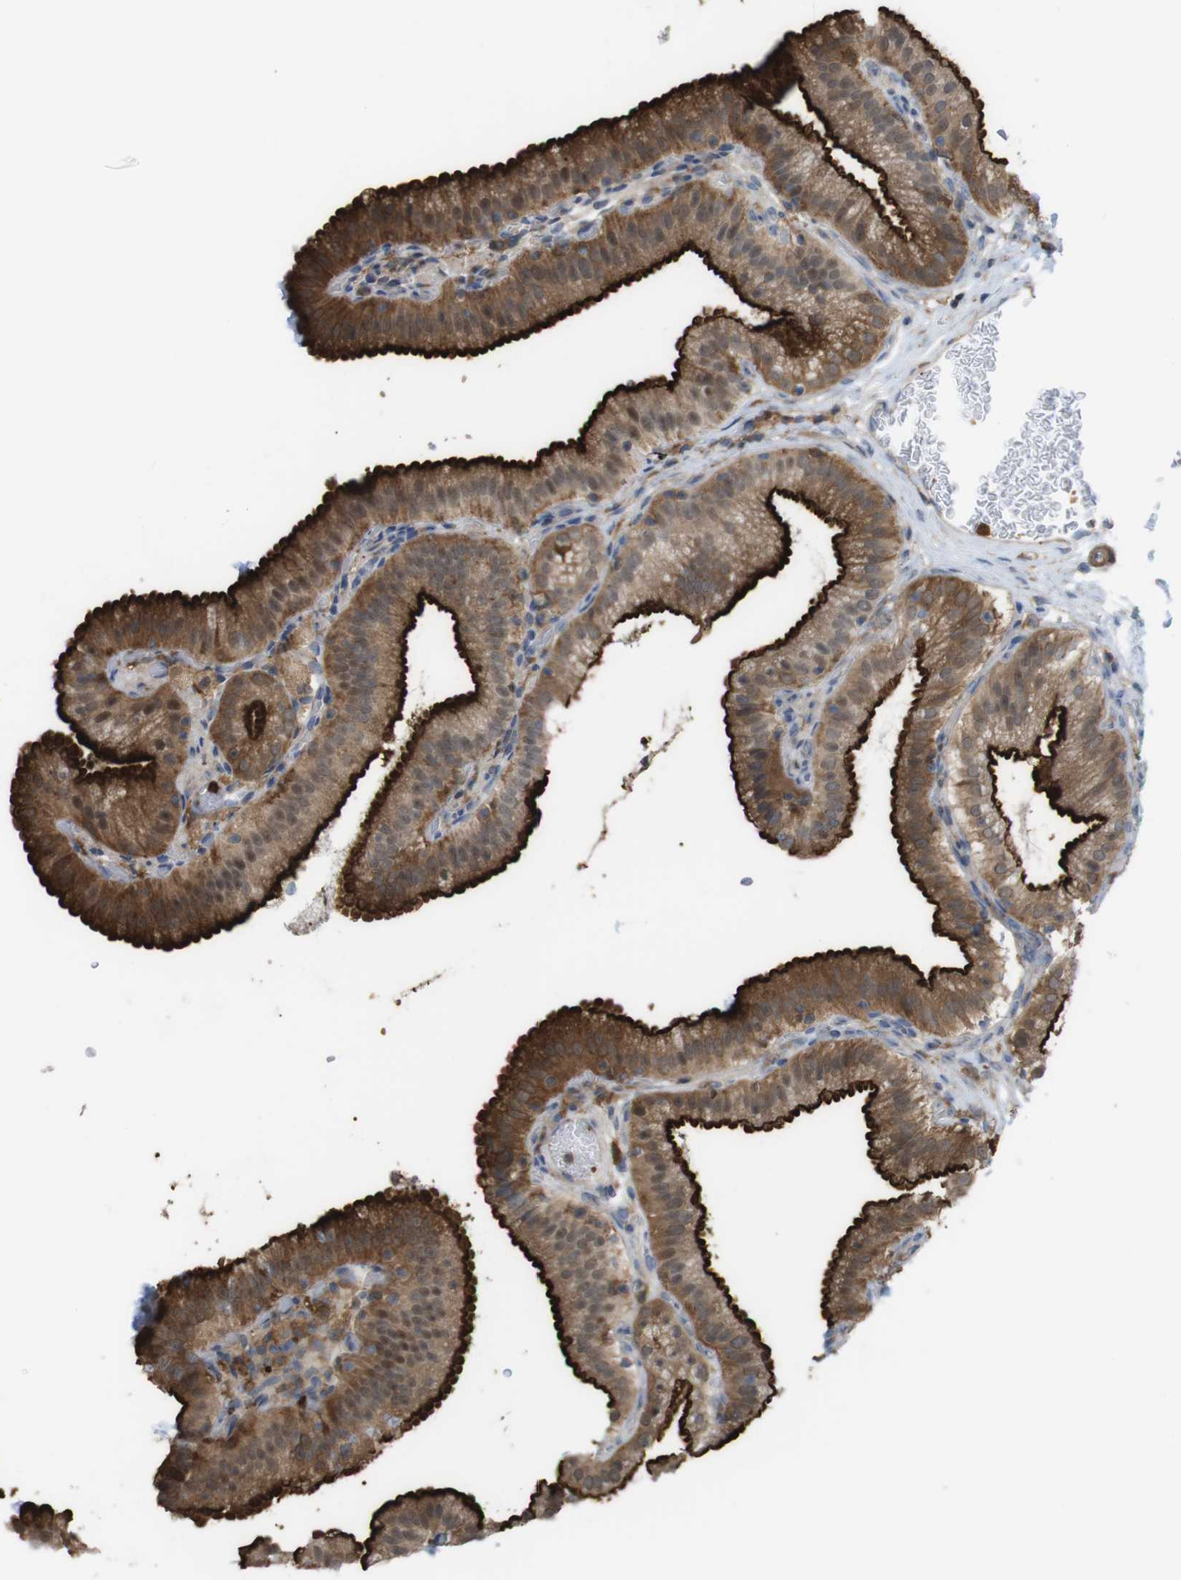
{"staining": {"intensity": "strong", "quantity": ">75%", "location": "cytoplasmic/membranous"}, "tissue": "gallbladder", "cell_type": "Glandular cells", "image_type": "normal", "snomed": [{"axis": "morphology", "description": "Normal tissue, NOS"}, {"axis": "topography", "description": "Gallbladder"}], "caption": "A brown stain shows strong cytoplasmic/membranous staining of a protein in glandular cells of unremarkable human gallbladder.", "gene": "PRKCD", "patient": {"sex": "male", "age": 54}}